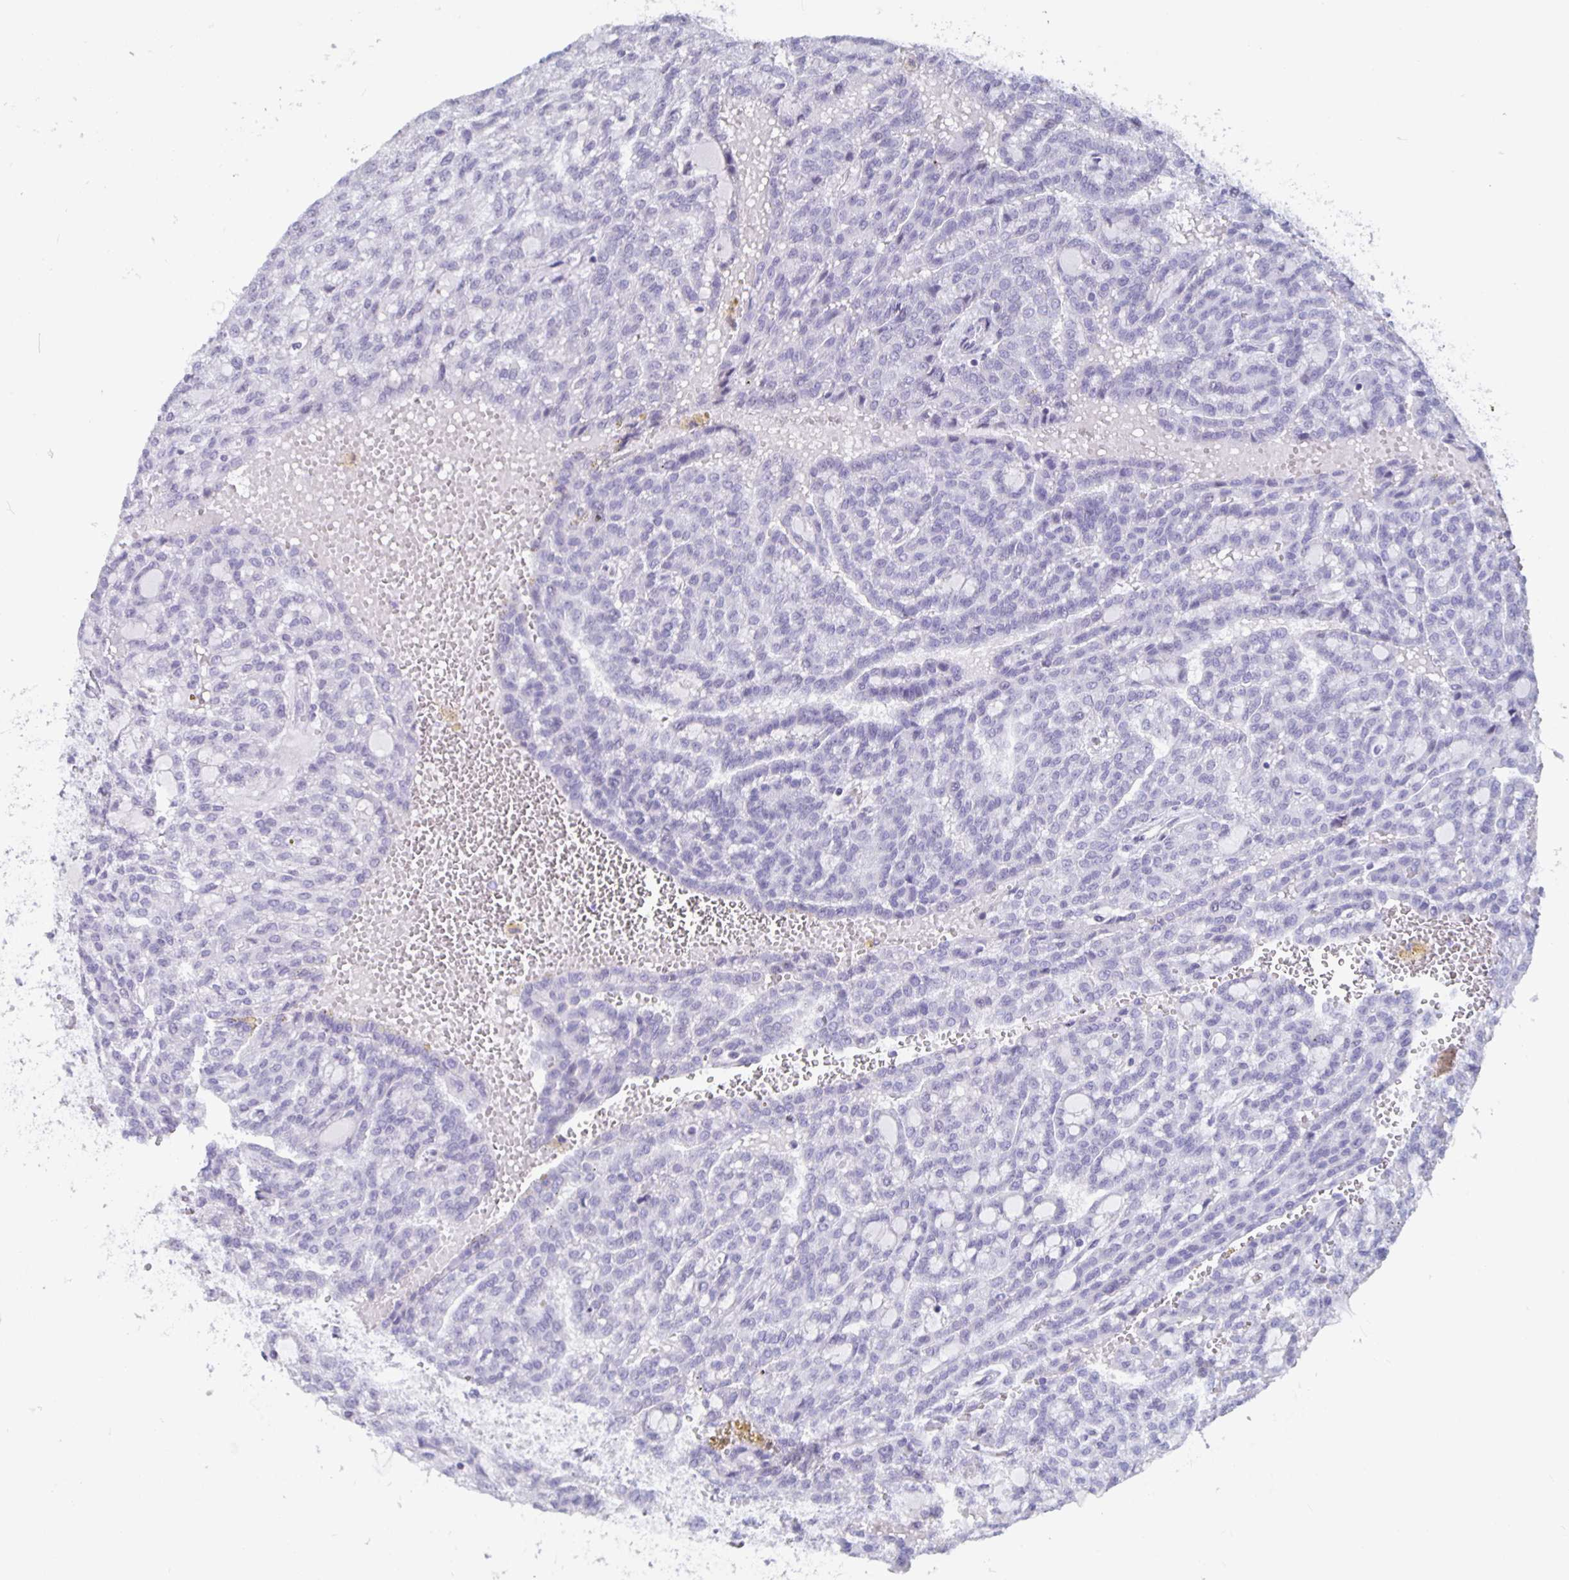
{"staining": {"intensity": "negative", "quantity": "none", "location": "none"}, "tissue": "renal cancer", "cell_type": "Tumor cells", "image_type": "cancer", "snomed": [{"axis": "morphology", "description": "Adenocarcinoma, NOS"}, {"axis": "topography", "description": "Kidney"}], "caption": "A high-resolution histopathology image shows immunohistochemistry staining of renal cancer (adenocarcinoma), which exhibits no significant expression in tumor cells.", "gene": "OLIG2", "patient": {"sex": "male", "age": 63}}